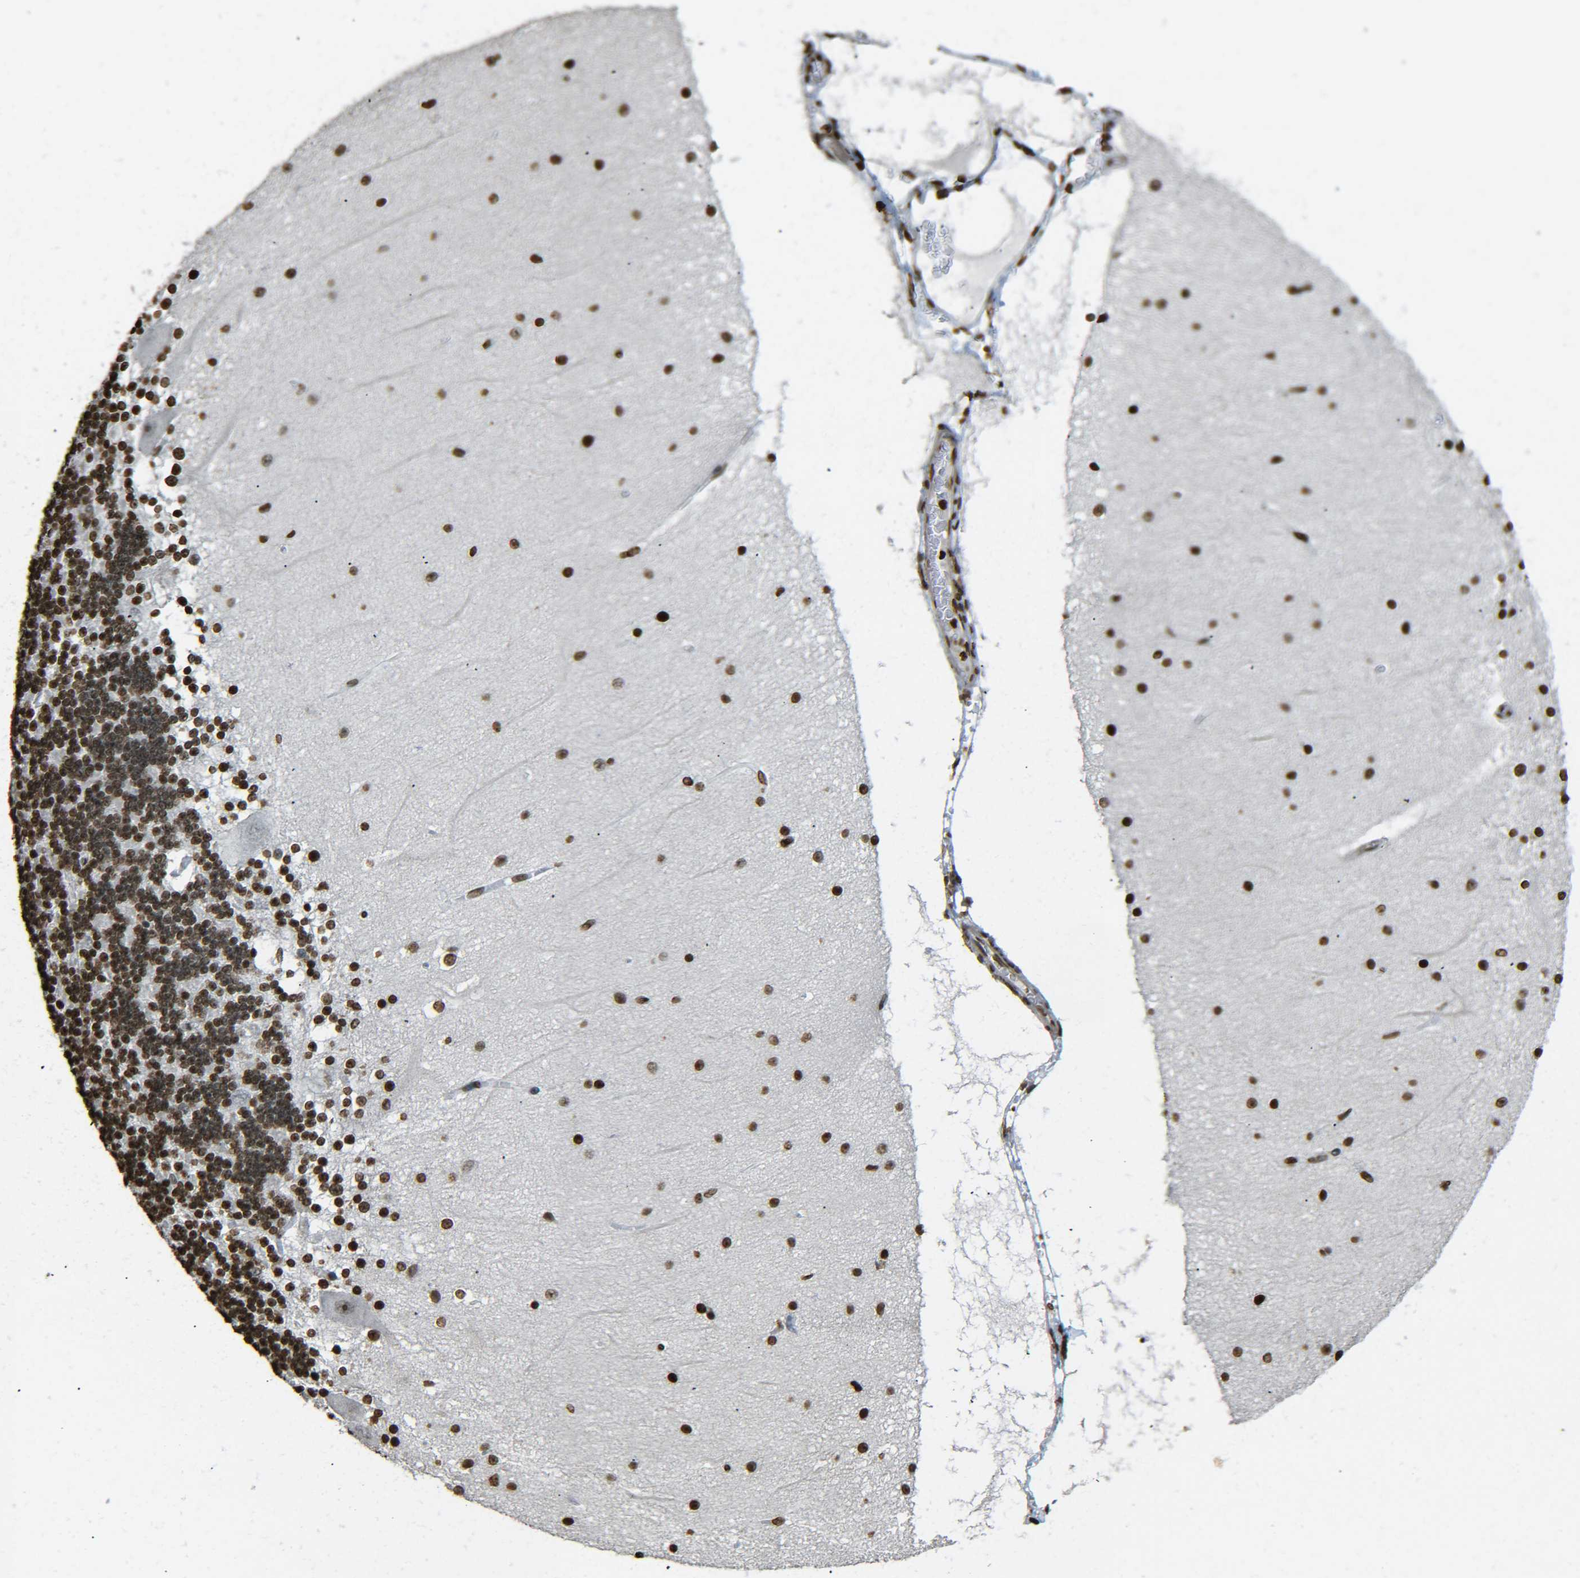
{"staining": {"intensity": "strong", "quantity": ">75%", "location": "nuclear"}, "tissue": "cerebellum", "cell_type": "Cells in granular layer", "image_type": "normal", "snomed": [{"axis": "morphology", "description": "Normal tissue, NOS"}, {"axis": "topography", "description": "Cerebellum"}], "caption": "Immunohistochemistry image of benign cerebellum: cerebellum stained using immunohistochemistry (IHC) demonstrates high levels of strong protein expression localized specifically in the nuclear of cells in granular layer, appearing as a nuclear brown color.", "gene": "H4C16", "patient": {"sex": "female", "age": 54}}